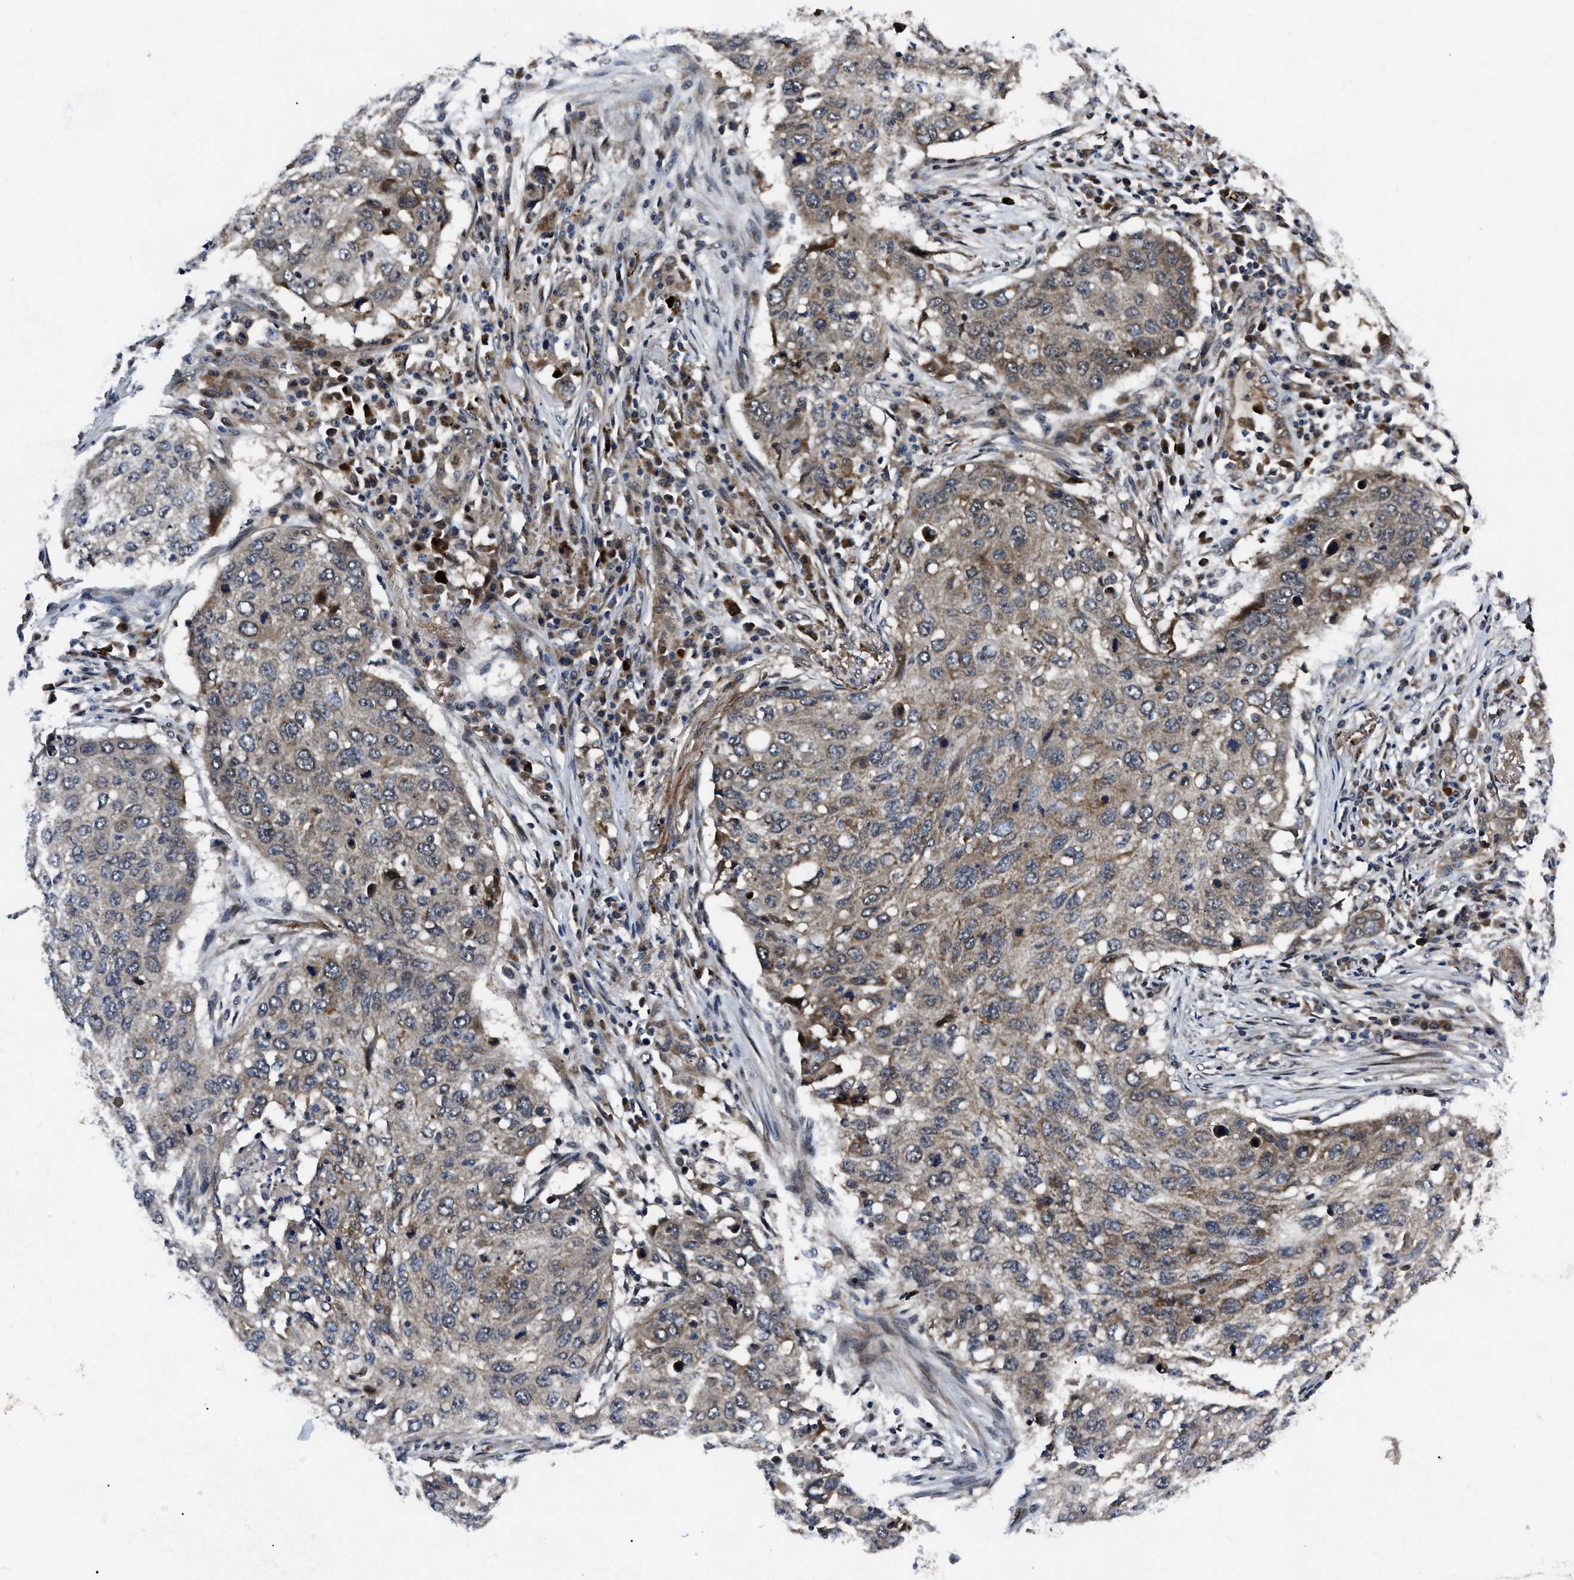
{"staining": {"intensity": "weak", "quantity": "25%-75%", "location": "cytoplasmic/membranous"}, "tissue": "lung cancer", "cell_type": "Tumor cells", "image_type": "cancer", "snomed": [{"axis": "morphology", "description": "Squamous cell carcinoma, NOS"}, {"axis": "topography", "description": "Lung"}], "caption": "The immunohistochemical stain shows weak cytoplasmic/membranous expression in tumor cells of squamous cell carcinoma (lung) tissue. (Stains: DAB in brown, nuclei in blue, Microscopy: brightfield microscopy at high magnification).", "gene": "PPWD1", "patient": {"sex": "female", "age": 63}}